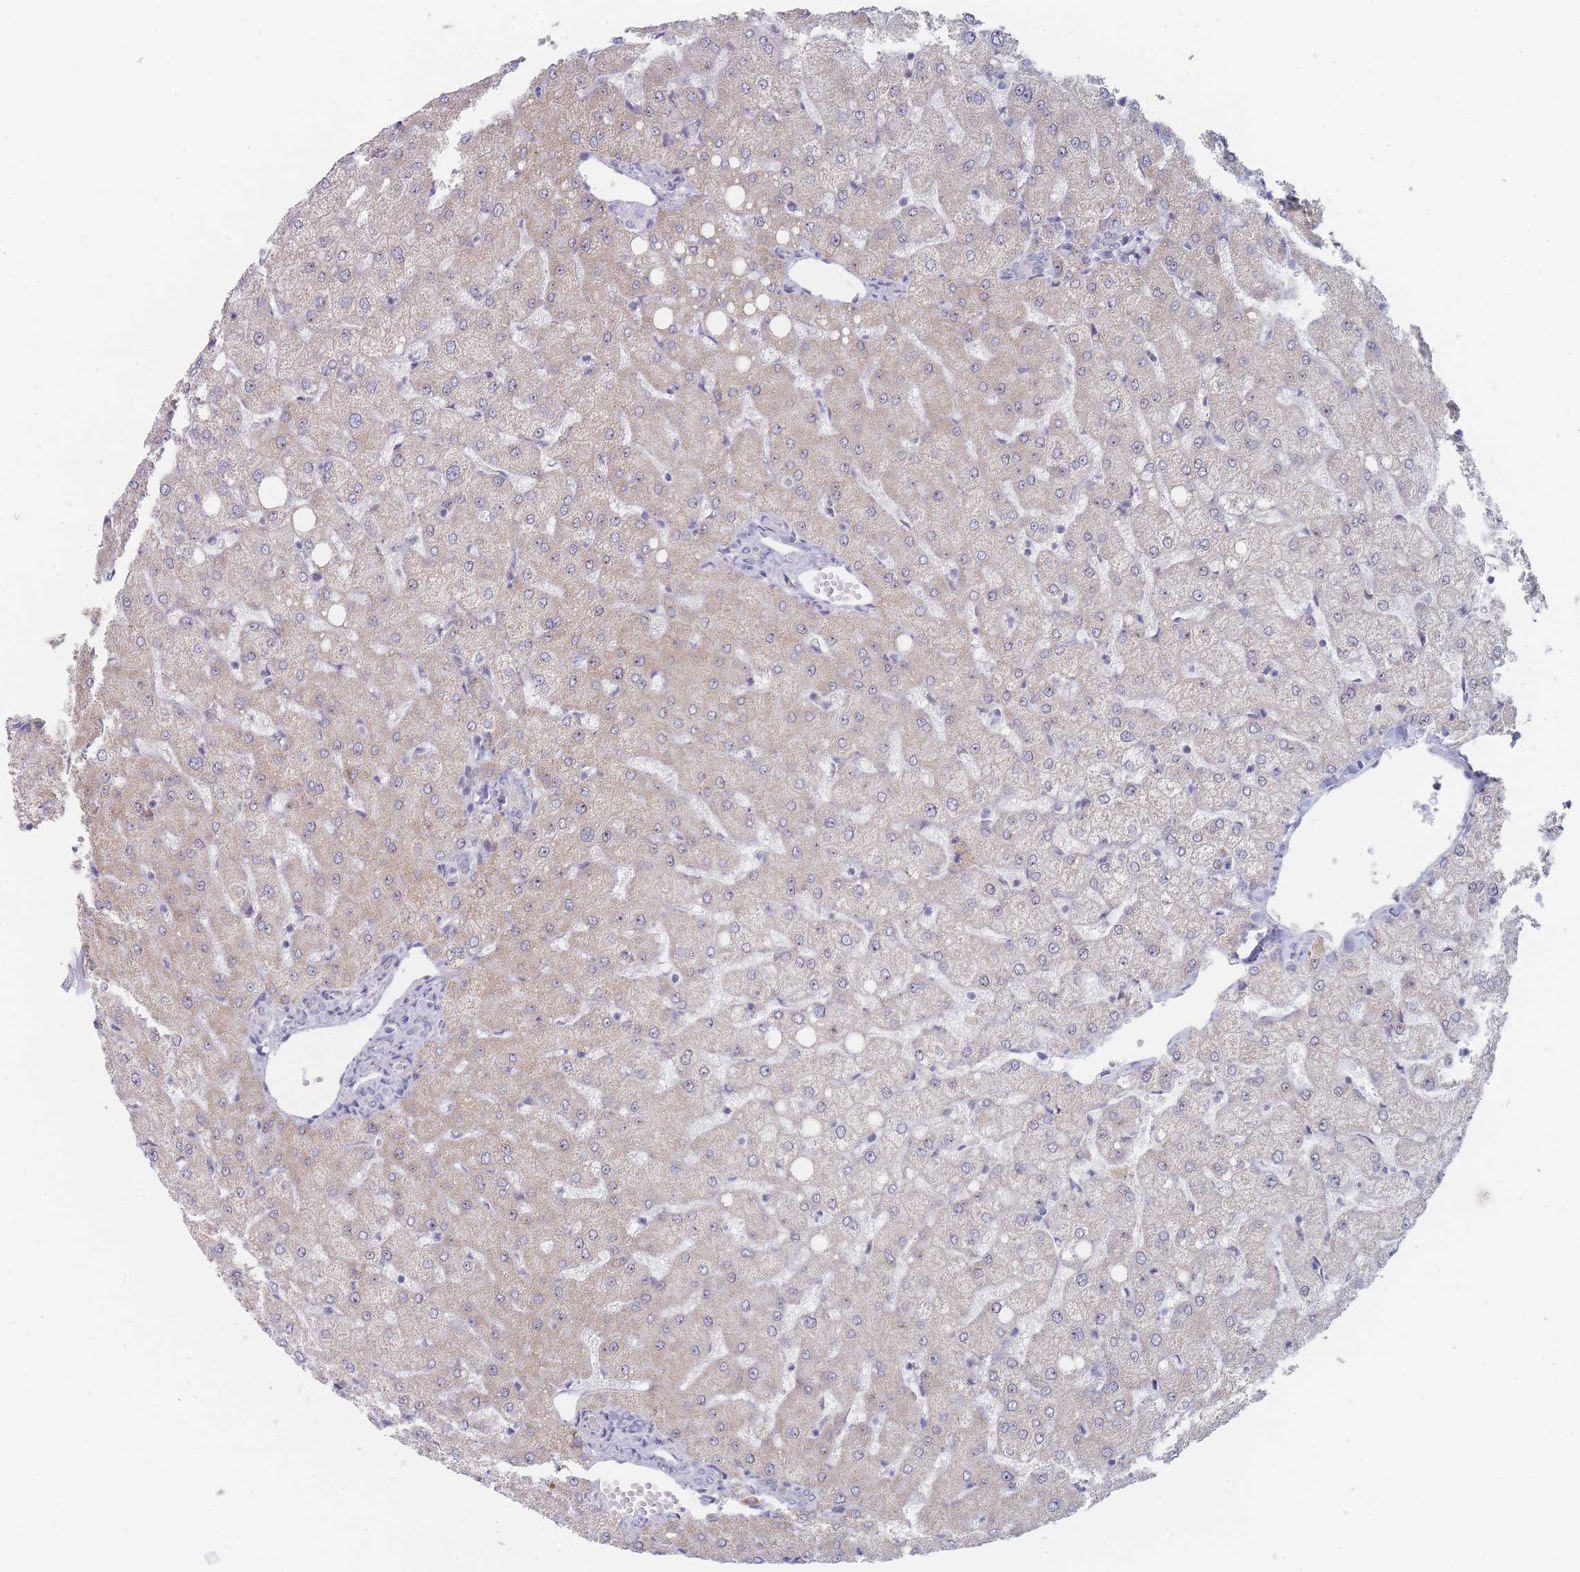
{"staining": {"intensity": "negative", "quantity": "none", "location": "none"}, "tissue": "liver", "cell_type": "Cholangiocytes", "image_type": "normal", "snomed": [{"axis": "morphology", "description": "Normal tissue, NOS"}, {"axis": "topography", "description": "Liver"}], "caption": "IHC histopathology image of benign liver: human liver stained with DAB (3,3'-diaminobenzidine) shows no significant protein positivity in cholangiocytes.", "gene": "RNF8", "patient": {"sex": "female", "age": 54}}